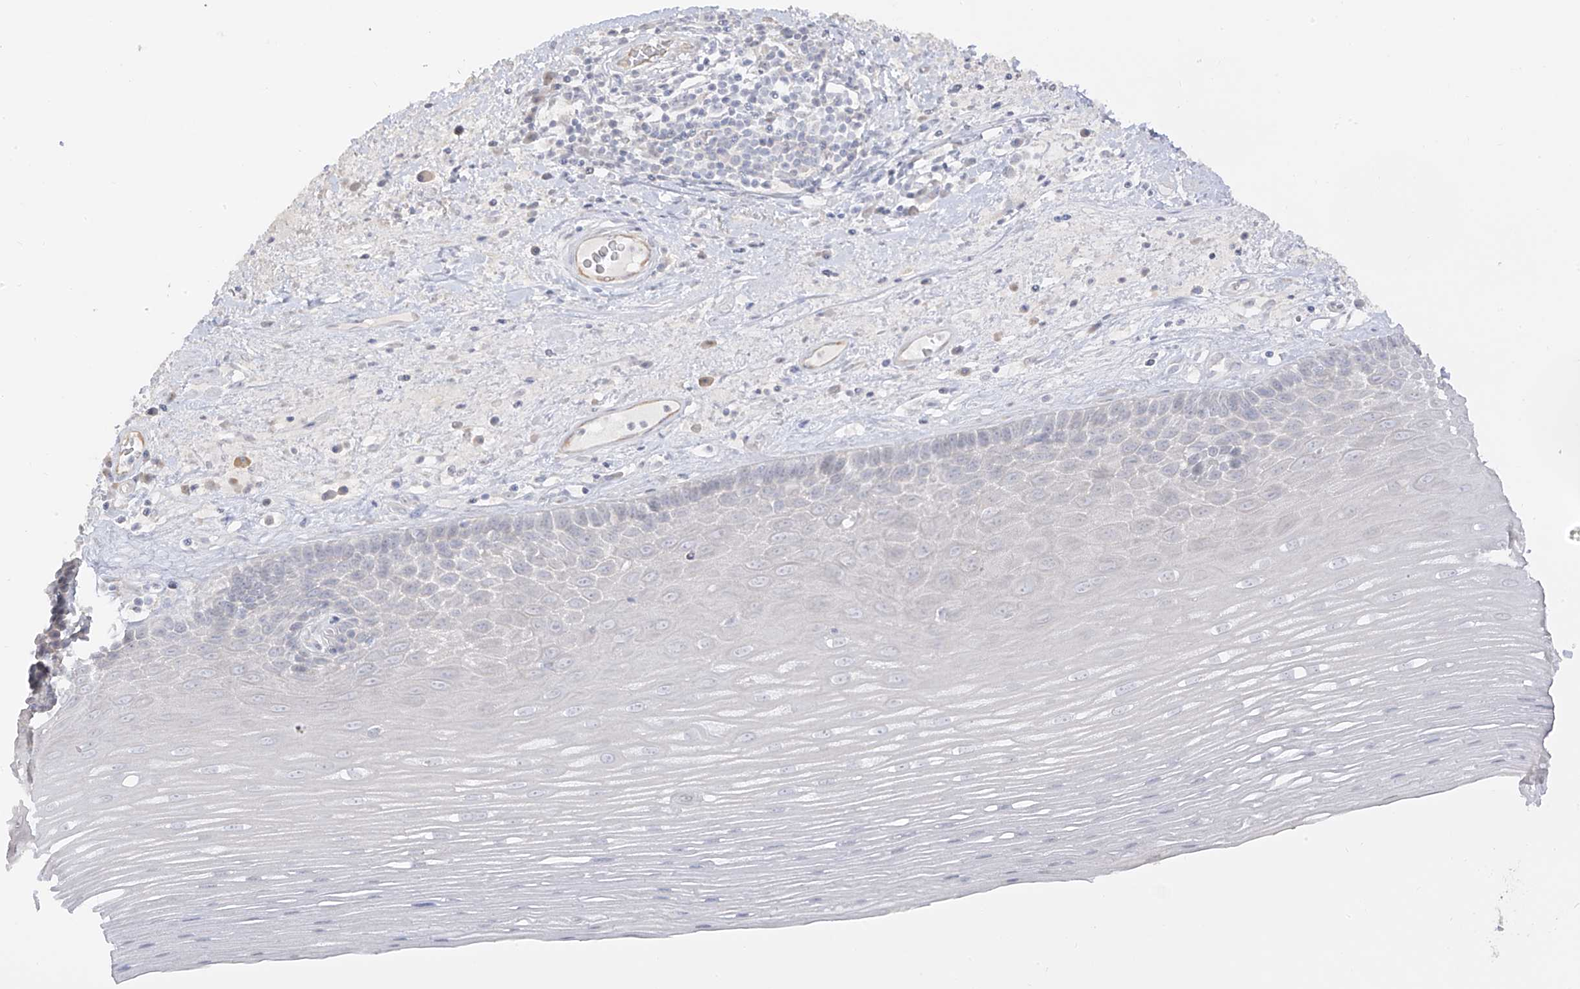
{"staining": {"intensity": "strong", "quantity": "<25%", "location": "cytoplasmic/membranous"}, "tissue": "esophagus", "cell_type": "Squamous epithelial cells", "image_type": "normal", "snomed": [{"axis": "morphology", "description": "Normal tissue, NOS"}, {"axis": "topography", "description": "Esophagus"}], "caption": "Protein expression by IHC reveals strong cytoplasmic/membranous expression in about <25% of squamous epithelial cells in benign esophagus. (Stains: DAB (3,3'-diaminobenzidine) in brown, nuclei in blue, Microscopy: brightfield microscopy at high magnification).", "gene": "DCDC2", "patient": {"sex": "male", "age": 62}}